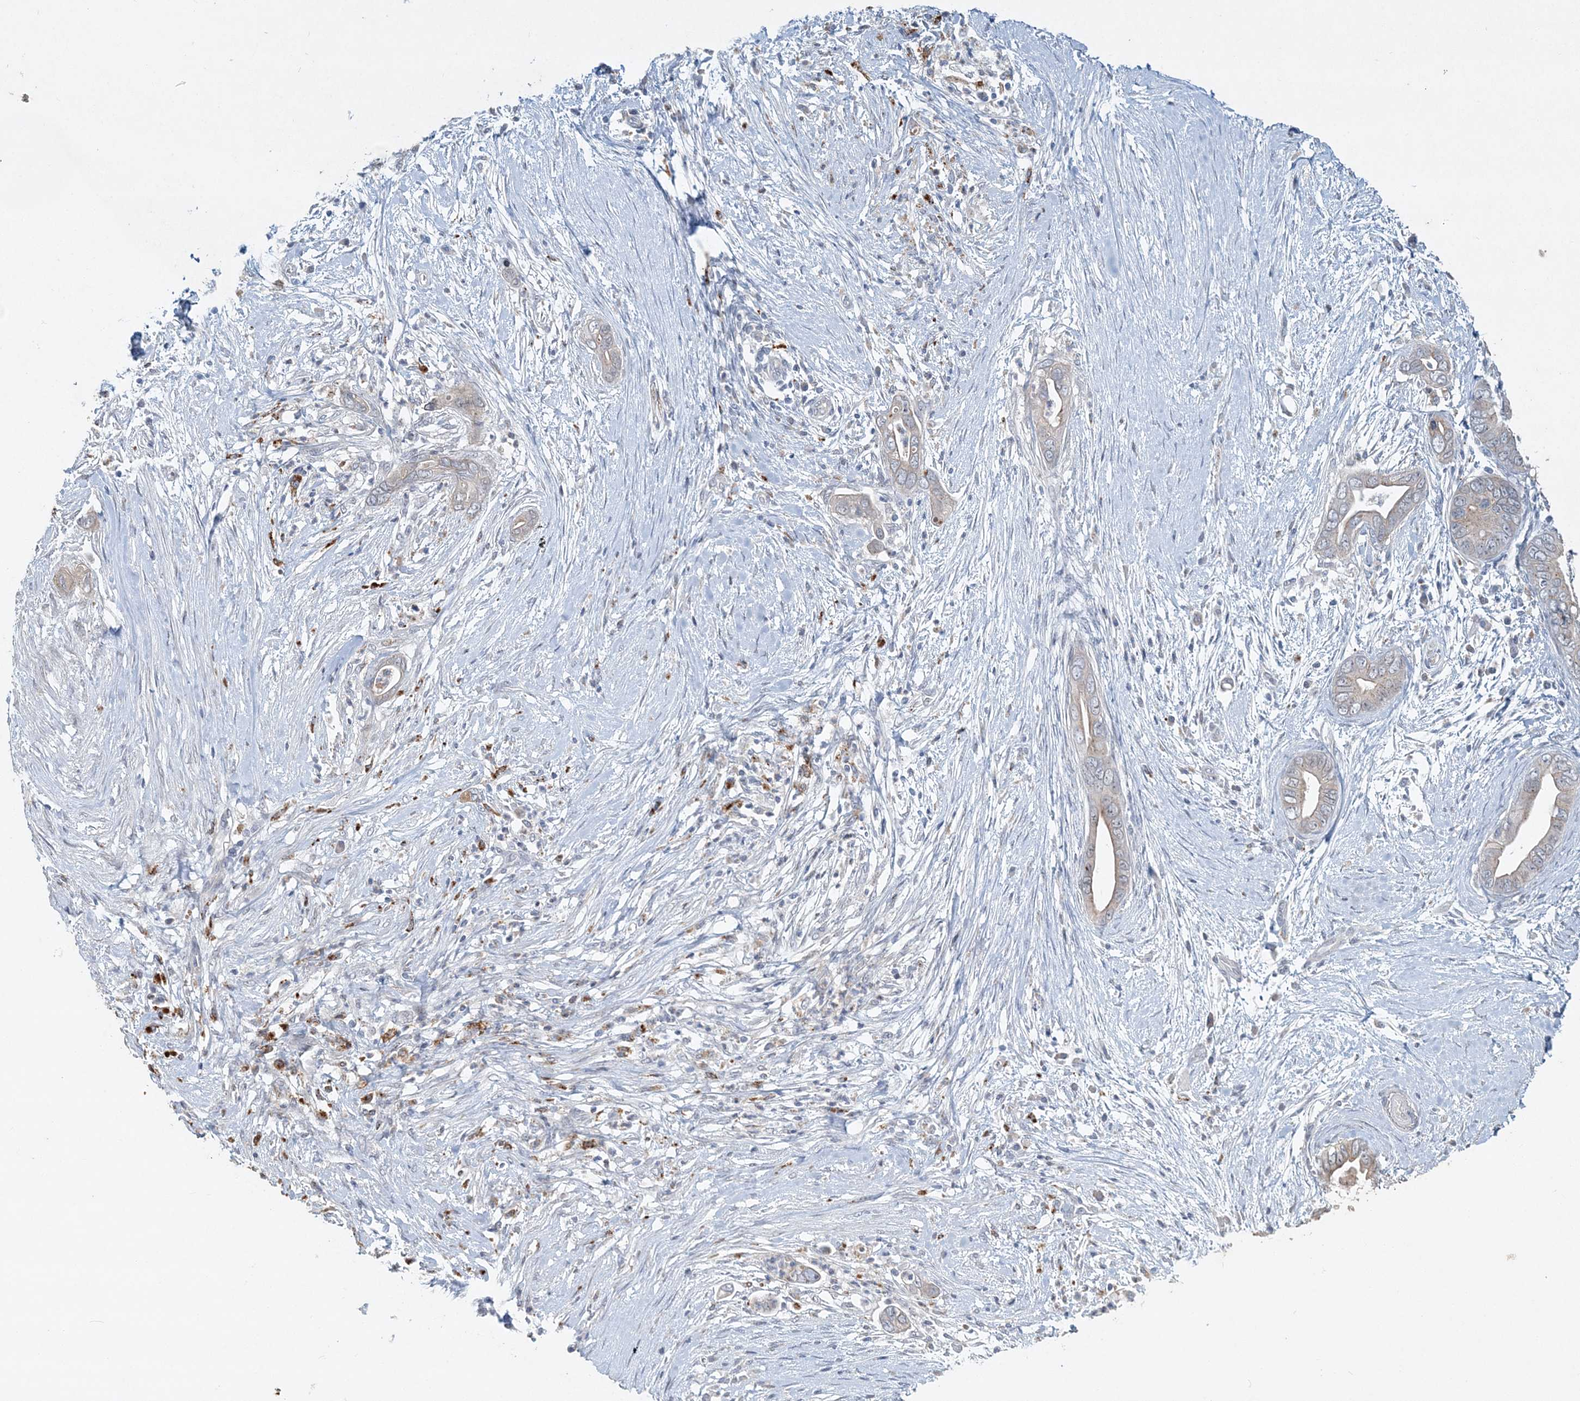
{"staining": {"intensity": "weak", "quantity": "<25%", "location": "cytoplasmic/membranous"}, "tissue": "pancreatic cancer", "cell_type": "Tumor cells", "image_type": "cancer", "snomed": [{"axis": "morphology", "description": "Adenocarcinoma, NOS"}, {"axis": "topography", "description": "Pancreas"}], "caption": "The micrograph displays no staining of tumor cells in pancreatic cancer (adenocarcinoma).", "gene": "DNAH5", "patient": {"sex": "male", "age": 75}}